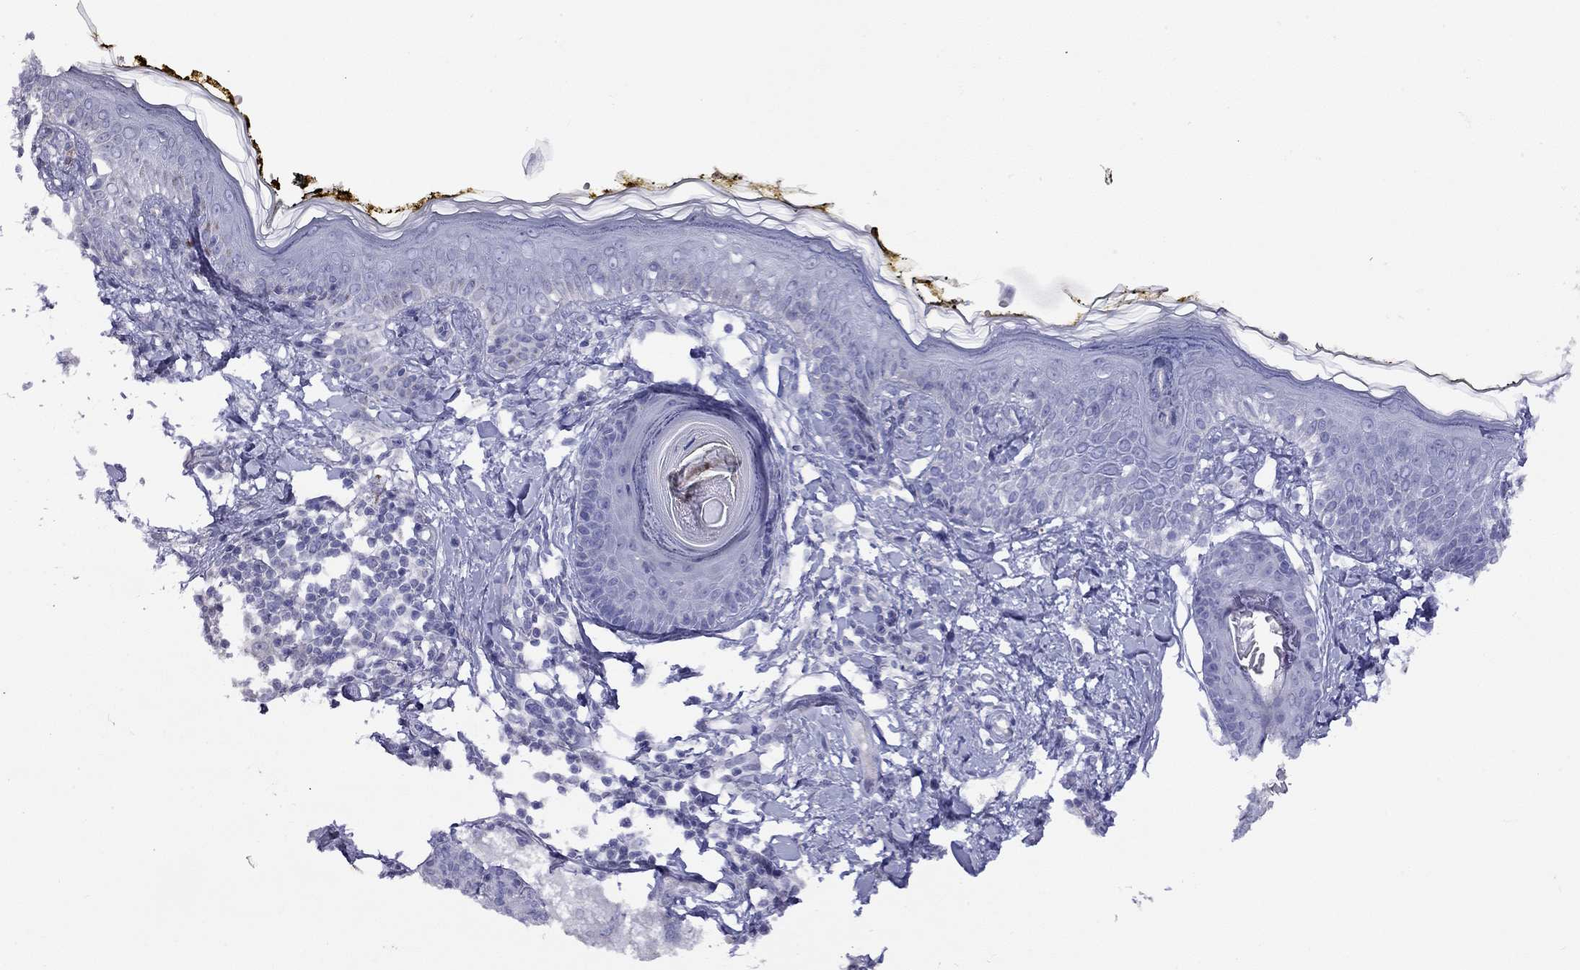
{"staining": {"intensity": "negative", "quantity": "none", "location": "none"}, "tissue": "skin", "cell_type": "Fibroblasts", "image_type": "normal", "snomed": [{"axis": "morphology", "description": "Normal tissue, NOS"}, {"axis": "topography", "description": "Skin"}], "caption": "An immunohistochemistry (IHC) image of normal skin is shown. There is no staining in fibroblasts of skin. The staining is performed using DAB (3,3'-diaminobenzidine) brown chromogen with nuclei counter-stained in using hematoxylin.", "gene": "GNAT3", "patient": {"sex": "male", "age": 76}}